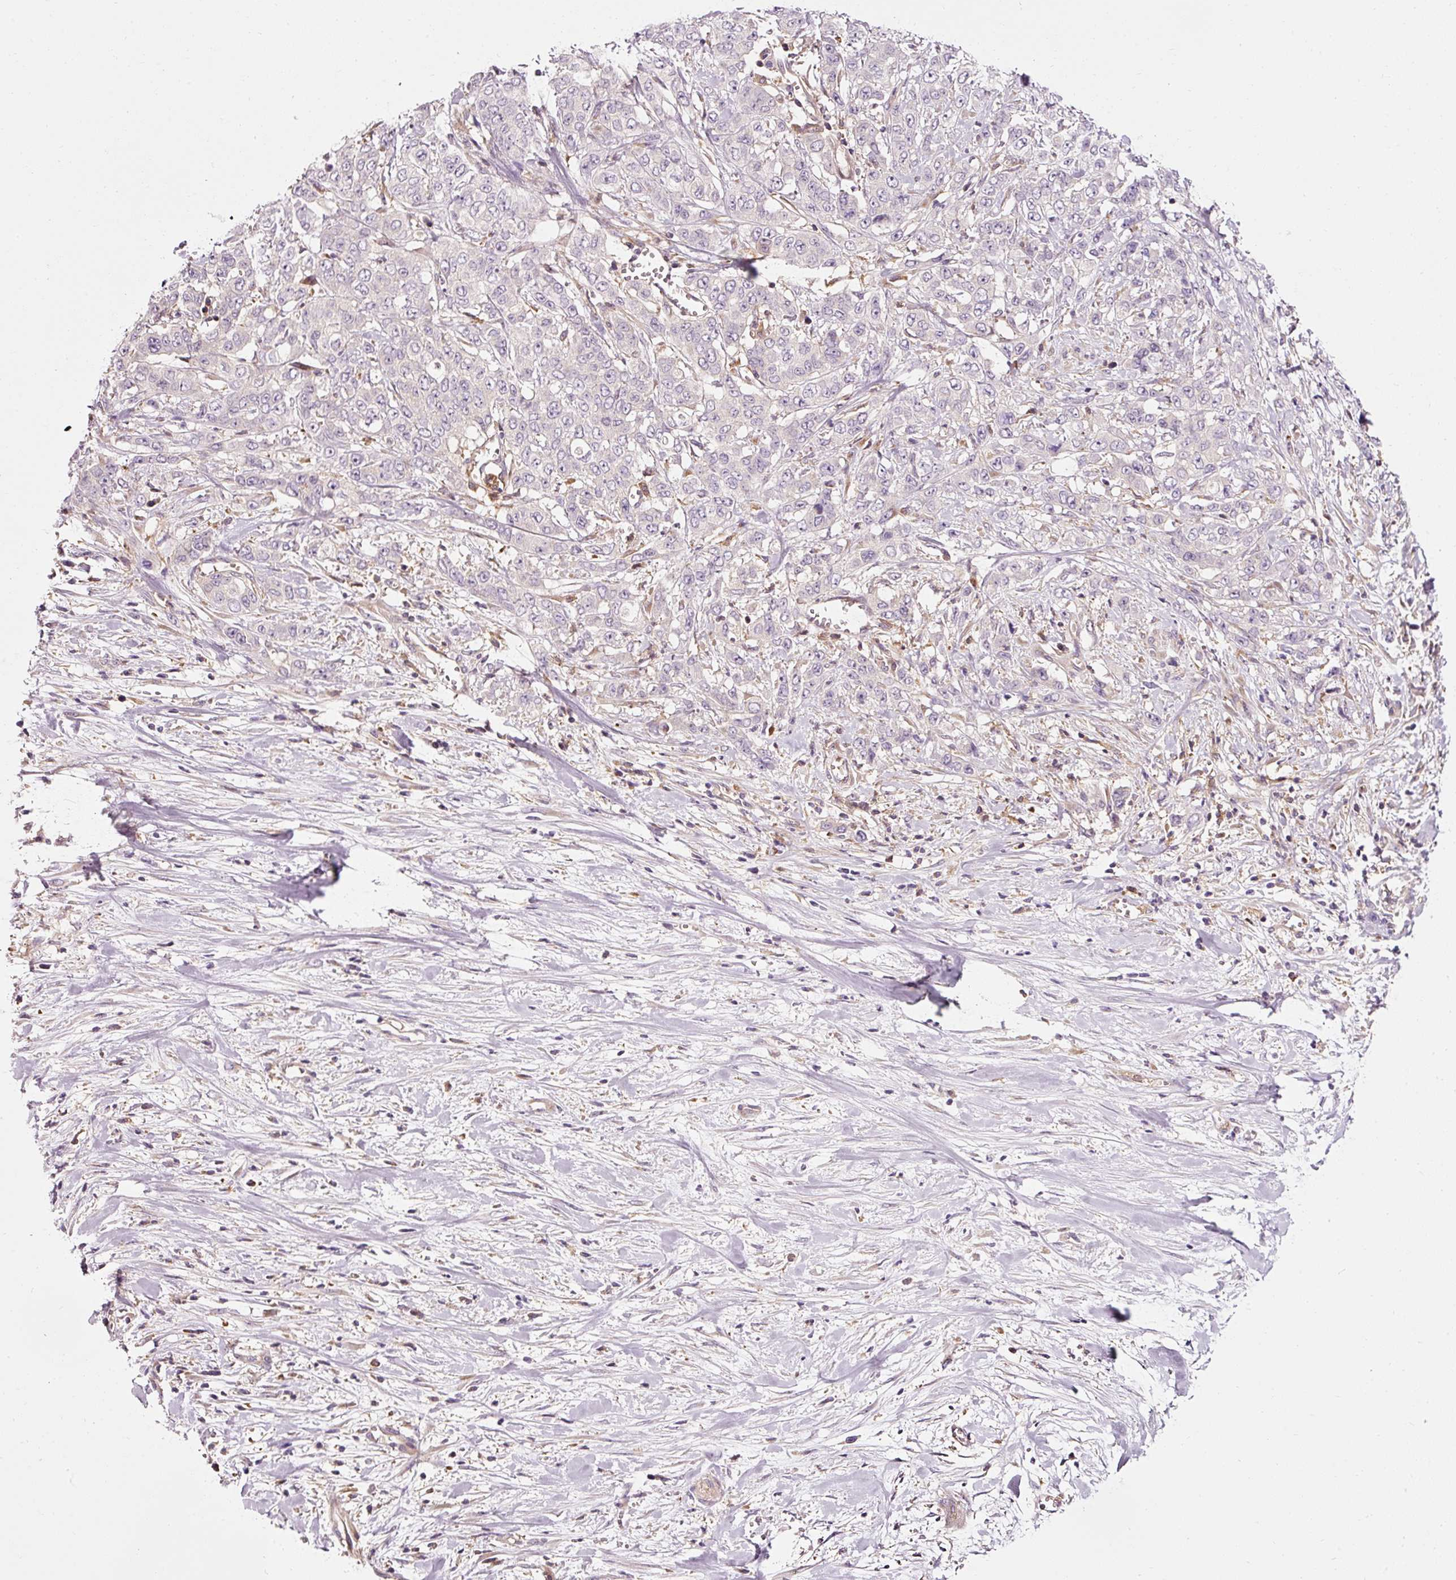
{"staining": {"intensity": "negative", "quantity": "none", "location": "none"}, "tissue": "stomach cancer", "cell_type": "Tumor cells", "image_type": "cancer", "snomed": [{"axis": "morphology", "description": "Adenocarcinoma, NOS"}, {"axis": "topography", "description": "Stomach, upper"}], "caption": "Protein analysis of adenocarcinoma (stomach) exhibits no significant staining in tumor cells.", "gene": "NAPA", "patient": {"sex": "male", "age": 62}}